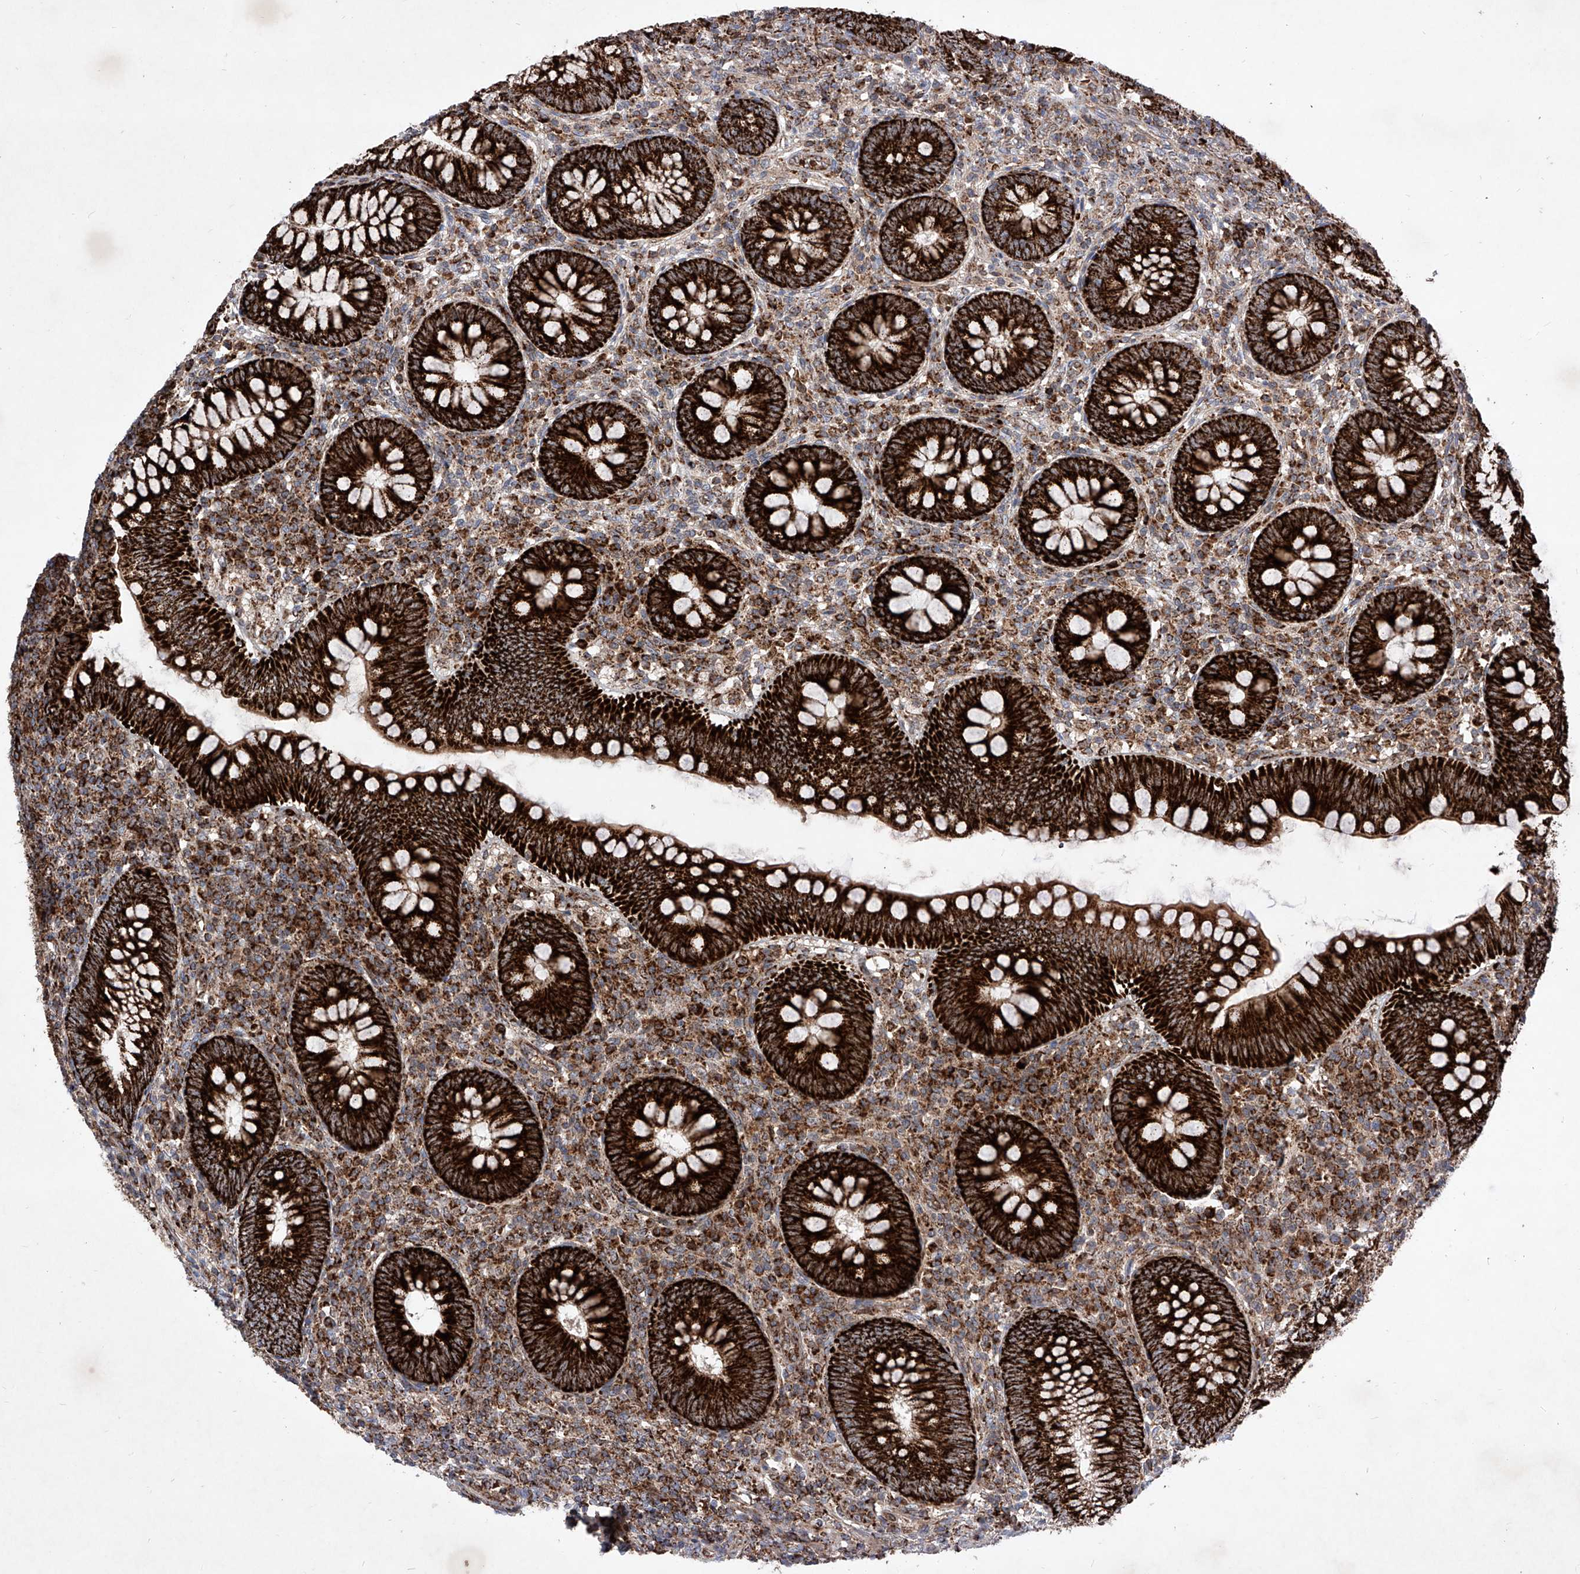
{"staining": {"intensity": "strong", "quantity": ">75%", "location": "cytoplasmic/membranous"}, "tissue": "appendix", "cell_type": "Glandular cells", "image_type": "normal", "snomed": [{"axis": "morphology", "description": "Normal tissue, NOS"}, {"axis": "topography", "description": "Appendix"}], "caption": "Immunohistochemistry (IHC) photomicrograph of unremarkable appendix stained for a protein (brown), which demonstrates high levels of strong cytoplasmic/membranous positivity in about >75% of glandular cells.", "gene": "SEMA6A", "patient": {"sex": "male", "age": 14}}